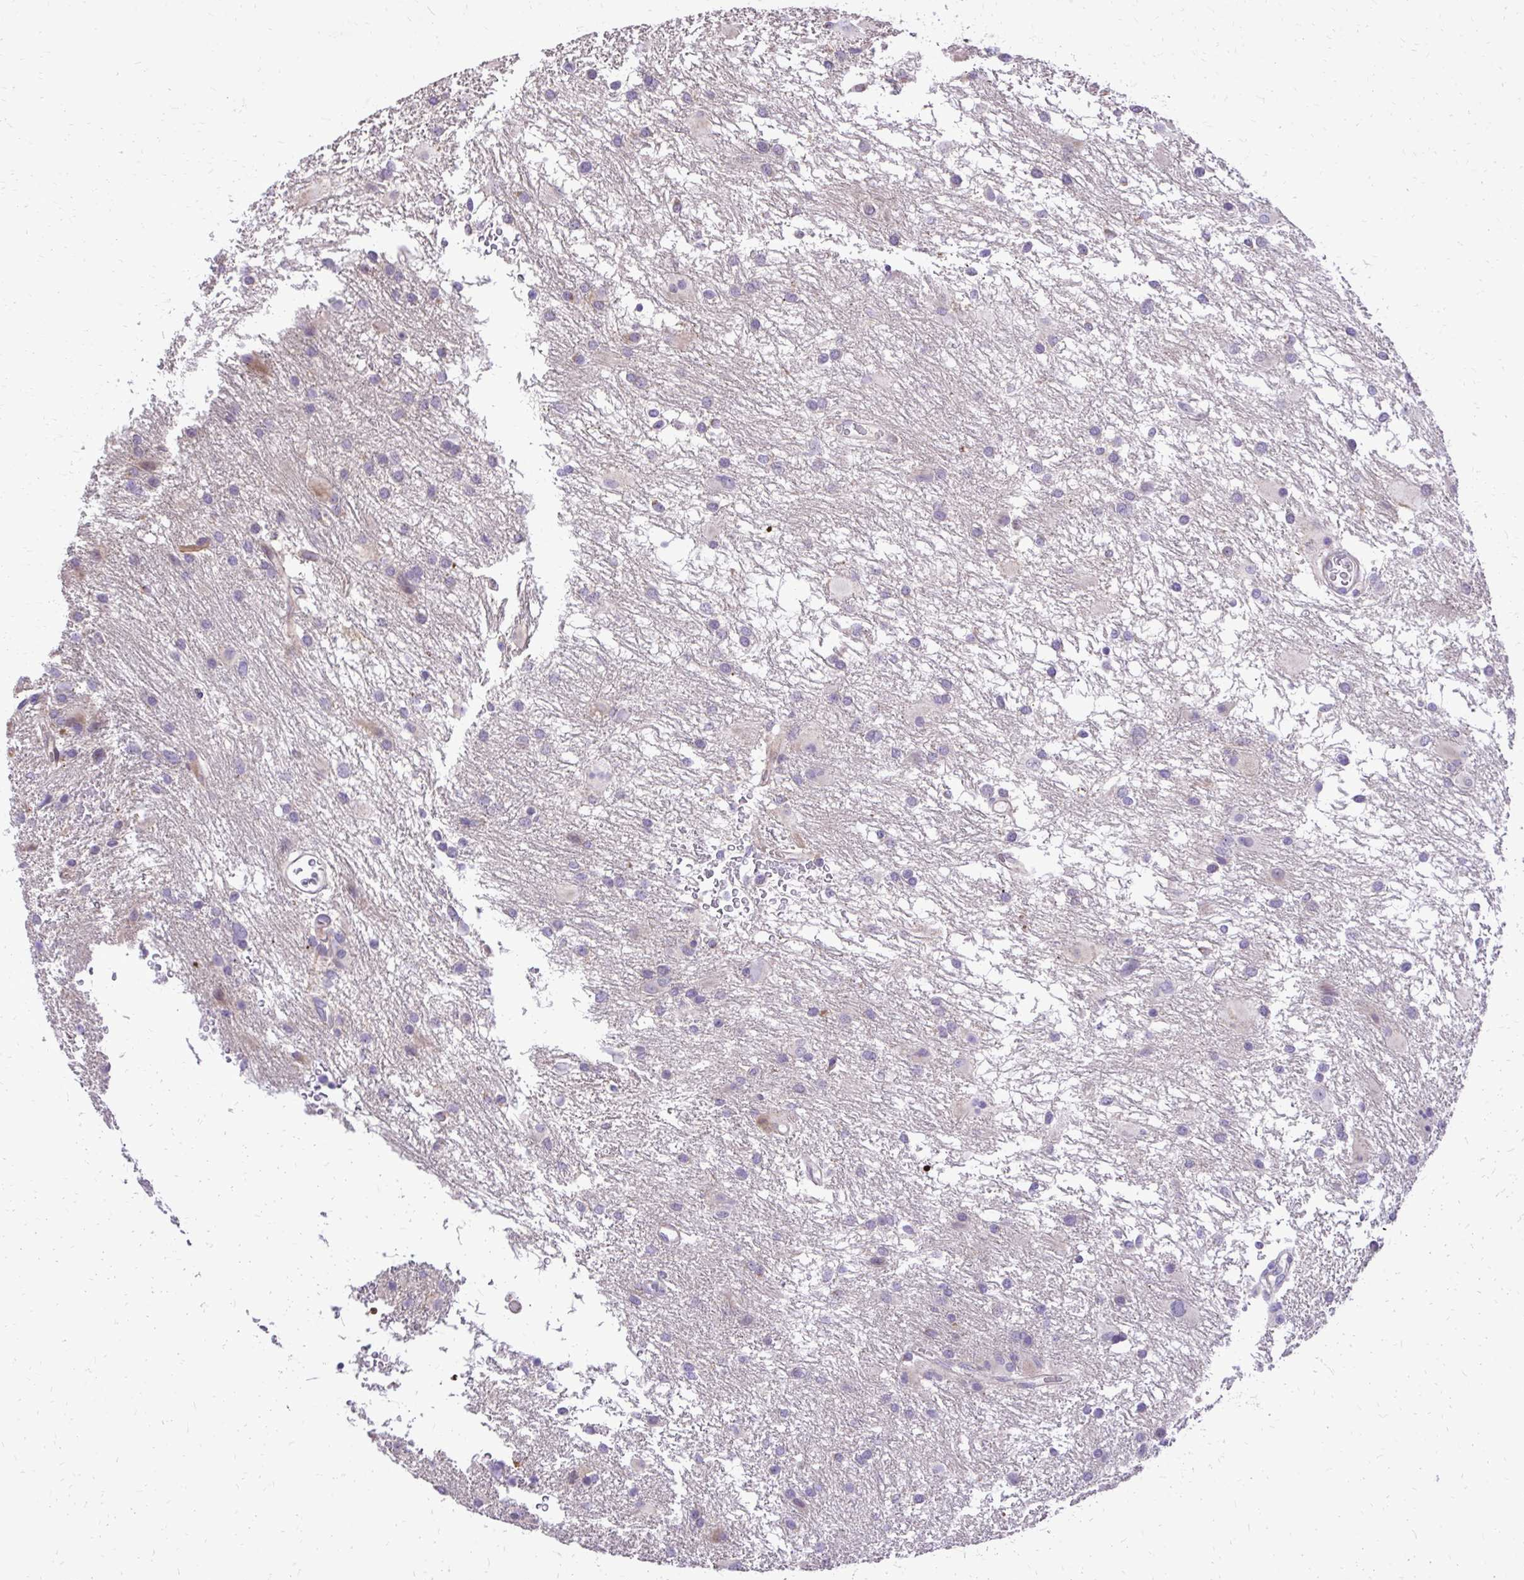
{"staining": {"intensity": "negative", "quantity": "none", "location": "none"}, "tissue": "glioma", "cell_type": "Tumor cells", "image_type": "cancer", "snomed": [{"axis": "morphology", "description": "Glioma, malignant, High grade"}, {"axis": "topography", "description": "Brain"}], "caption": "The micrograph shows no staining of tumor cells in glioma.", "gene": "ABCC3", "patient": {"sex": "male", "age": 53}}